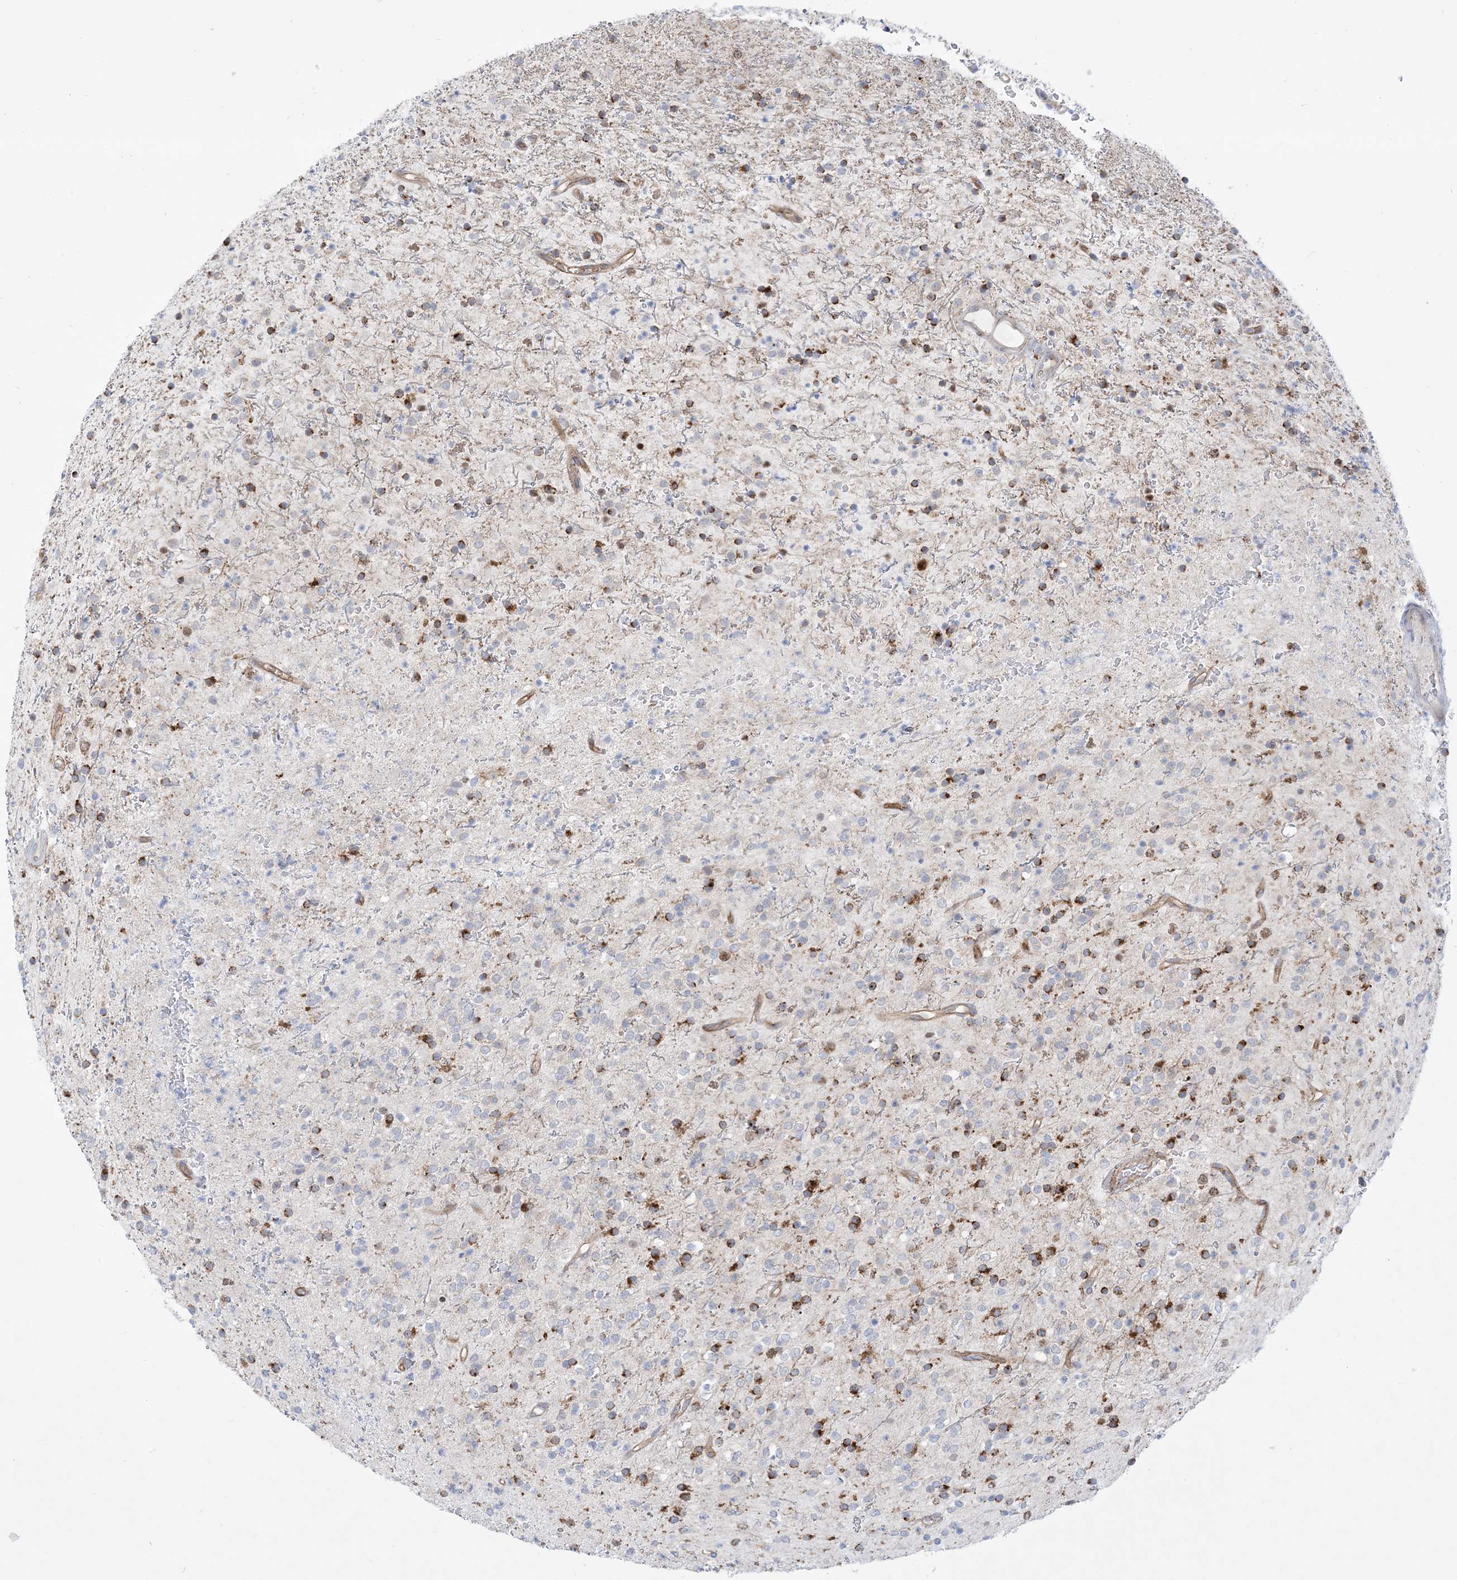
{"staining": {"intensity": "negative", "quantity": "none", "location": "none"}, "tissue": "glioma", "cell_type": "Tumor cells", "image_type": "cancer", "snomed": [{"axis": "morphology", "description": "Glioma, malignant, High grade"}, {"axis": "topography", "description": "Brain"}], "caption": "Tumor cells show no significant expression in malignant glioma (high-grade).", "gene": "MARS2", "patient": {"sex": "male", "age": 34}}